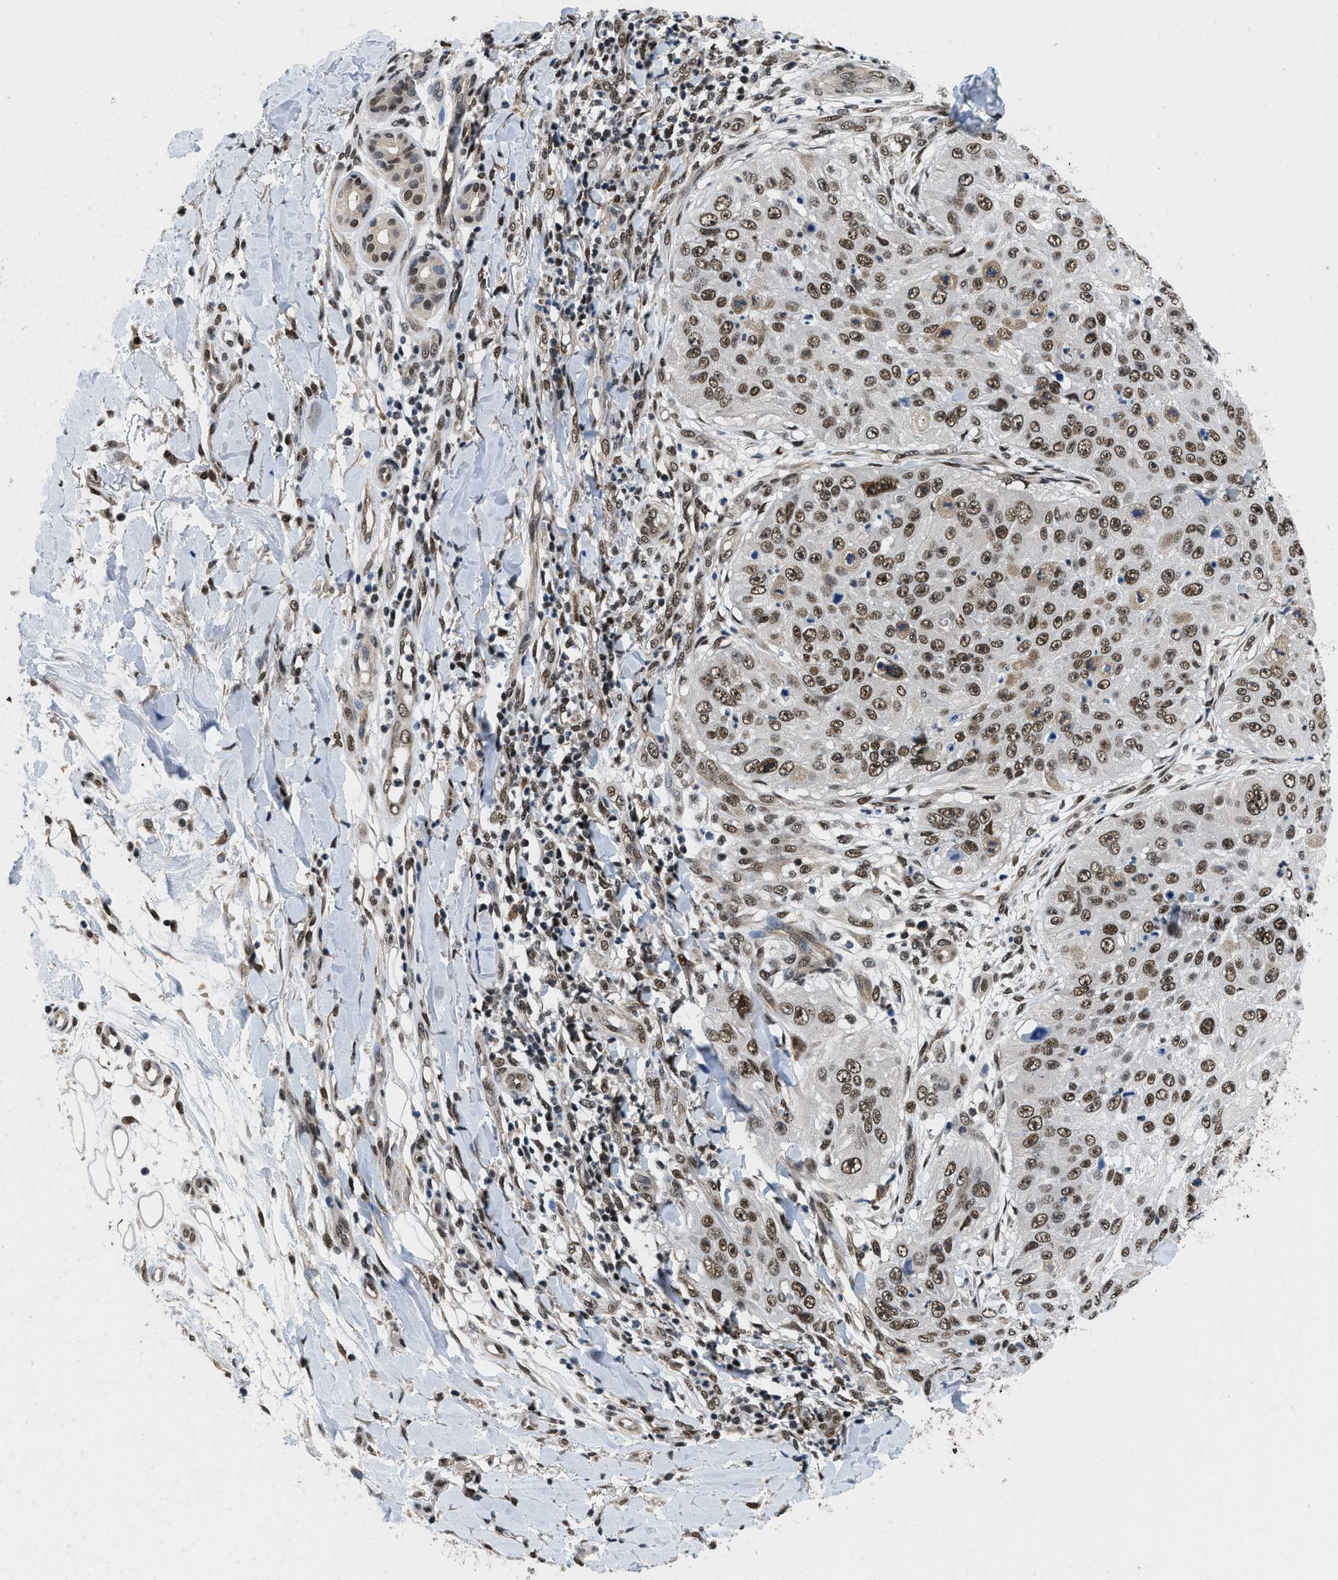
{"staining": {"intensity": "moderate", "quantity": ">75%", "location": "nuclear"}, "tissue": "skin cancer", "cell_type": "Tumor cells", "image_type": "cancer", "snomed": [{"axis": "morphology", "description": "Squamous cell carcinoma, NOS"}, {"axis": "topography", "description": "Skin"}], "caption": "Tumor cells reveal medium levels of moderate nuclear expression in about >75% of cells in human skin cancer (squamous cell carcinoma).", "gene": "SAFB", "patient": {"sex": "female", "age": 80}}